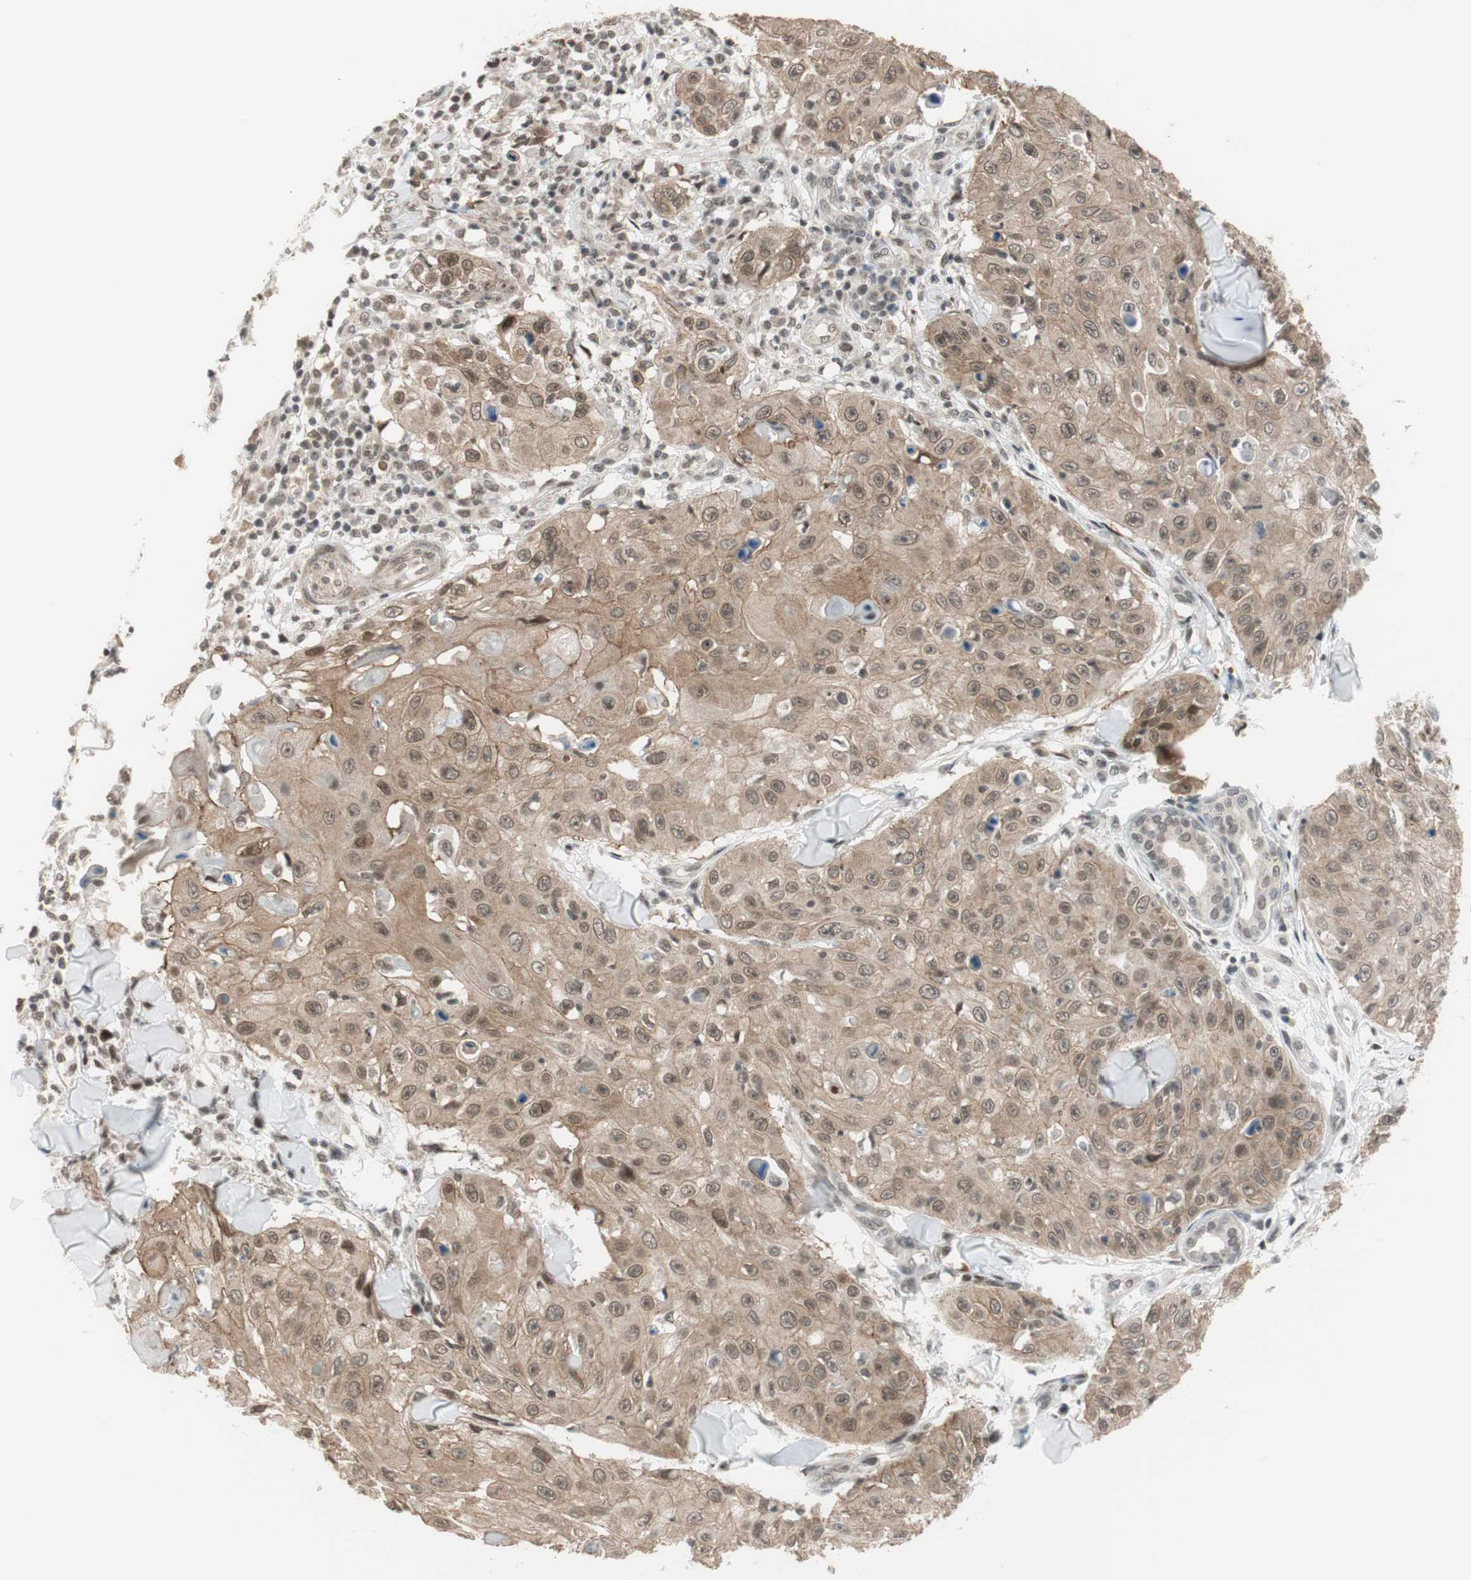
{"staining": {"intensity": "moderate", "quantity": ">75%", "location": "cytoplasmic/membranous,nuclear"}, "tissue": "skin cancer", "cell_type": "Tumor cells", "image_type": "cancer", "snomed": [{"axis": "morphology", "description": "Squamous cell carcinoma, NOS"}, {"axis": "topography", "description": "Skin"}], "caption": "This micrograph demonstrates IHC staining of skin cancer (squamous cell carcinoma), with medium moderate cytoplasmic/membranous and nuclear staining in approximately >75% of tumor cells.", "gene": "BRMS1", "patient": {"sex": "male", "age": 86}}